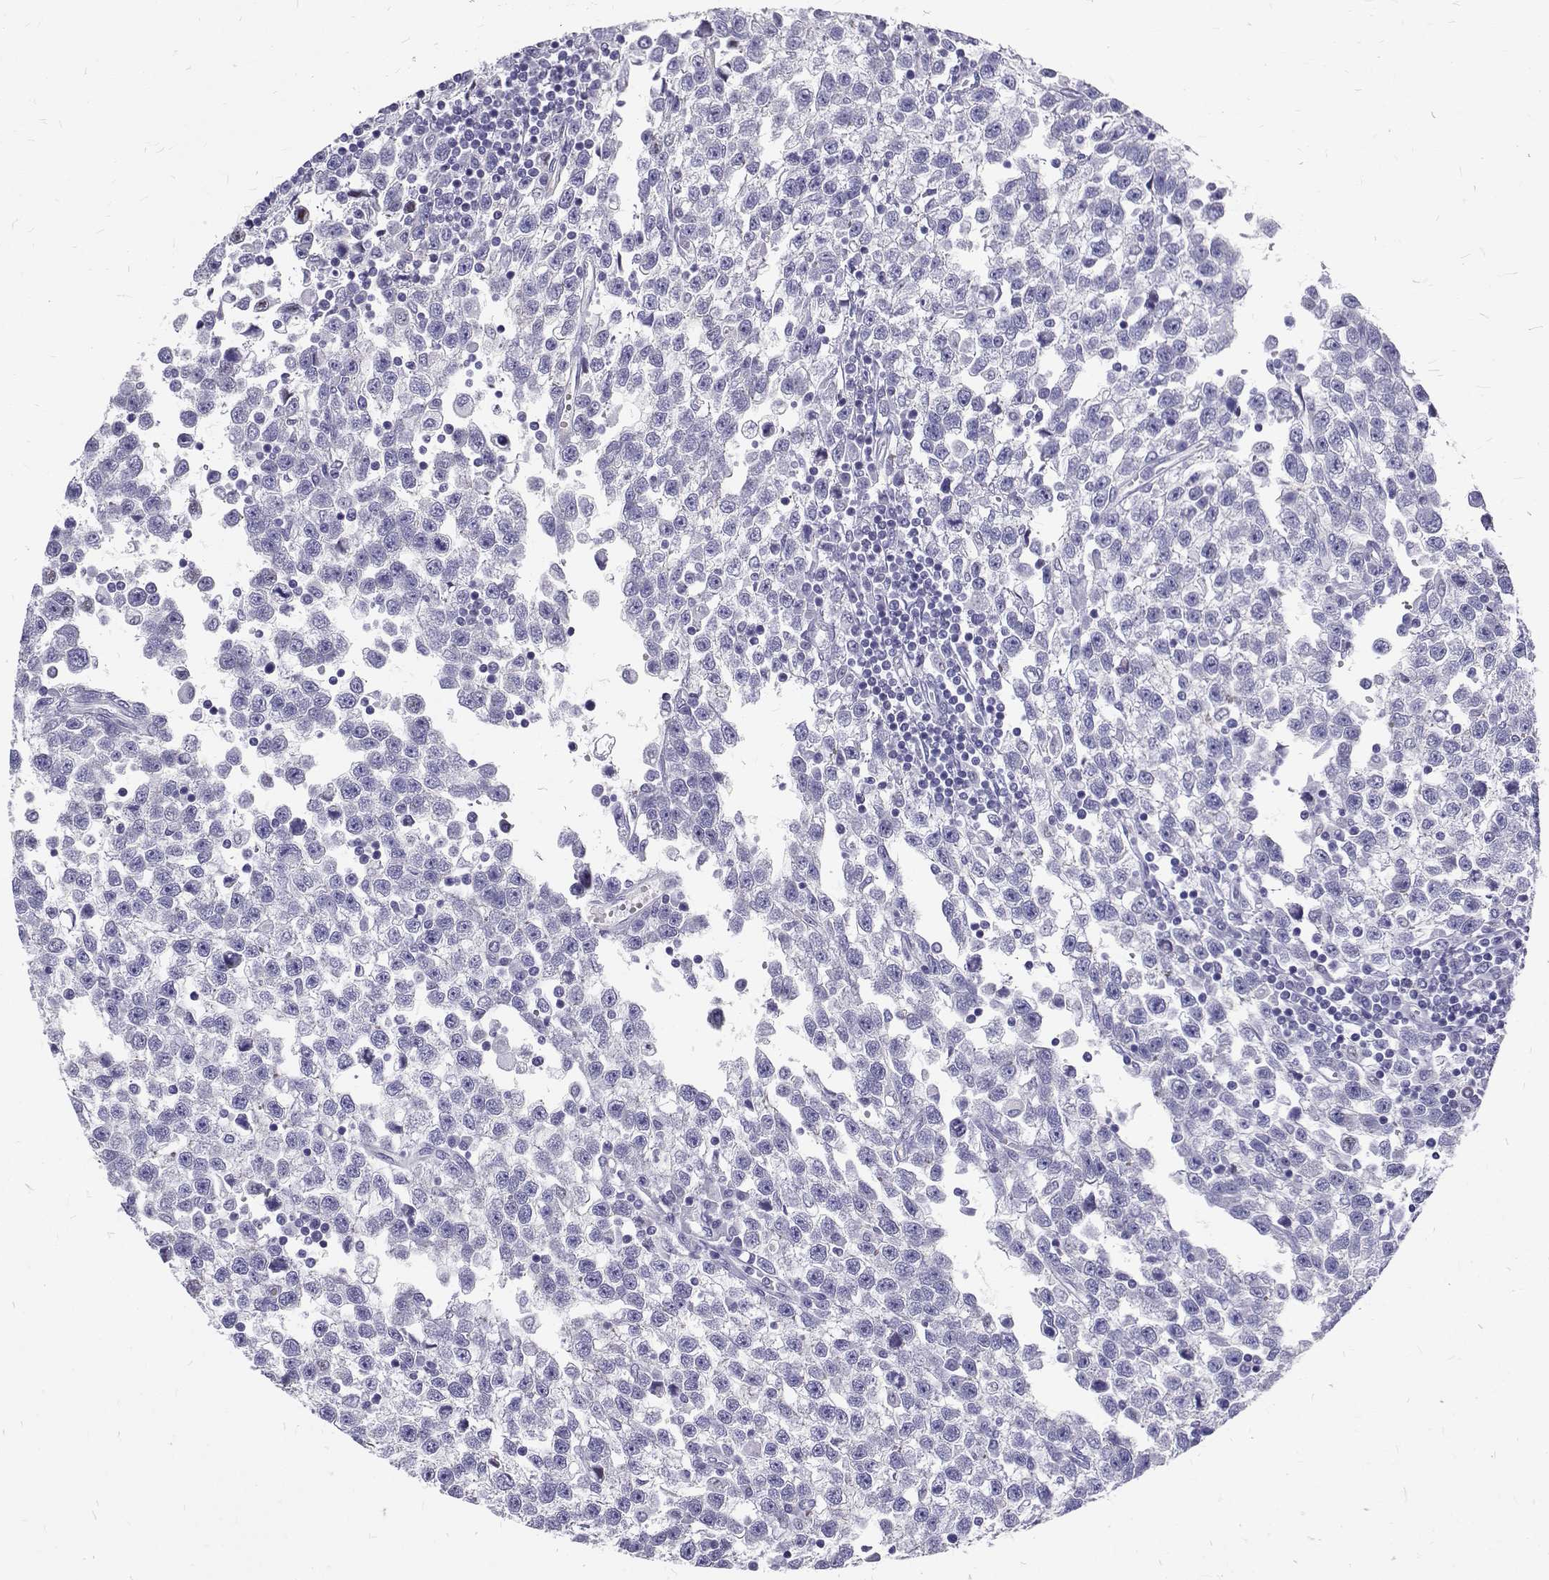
{"staining": {"intensity": "negative", "quantity": "none", "location": "none"}, "tissue": "testis cancer", "cell_type": "Tumor cells", "image_type": "cancer", "snomed": [{"axis": "morphology", "description": "Seminoma, NOS"}, {"axis": "topography", "description": "Testis"}], "caption": "Tumor cells are negative for protein expression in human testis cancer (seminoma).", "gene": "IGSF1", "patient": {"sex": "male", "age": 34}}